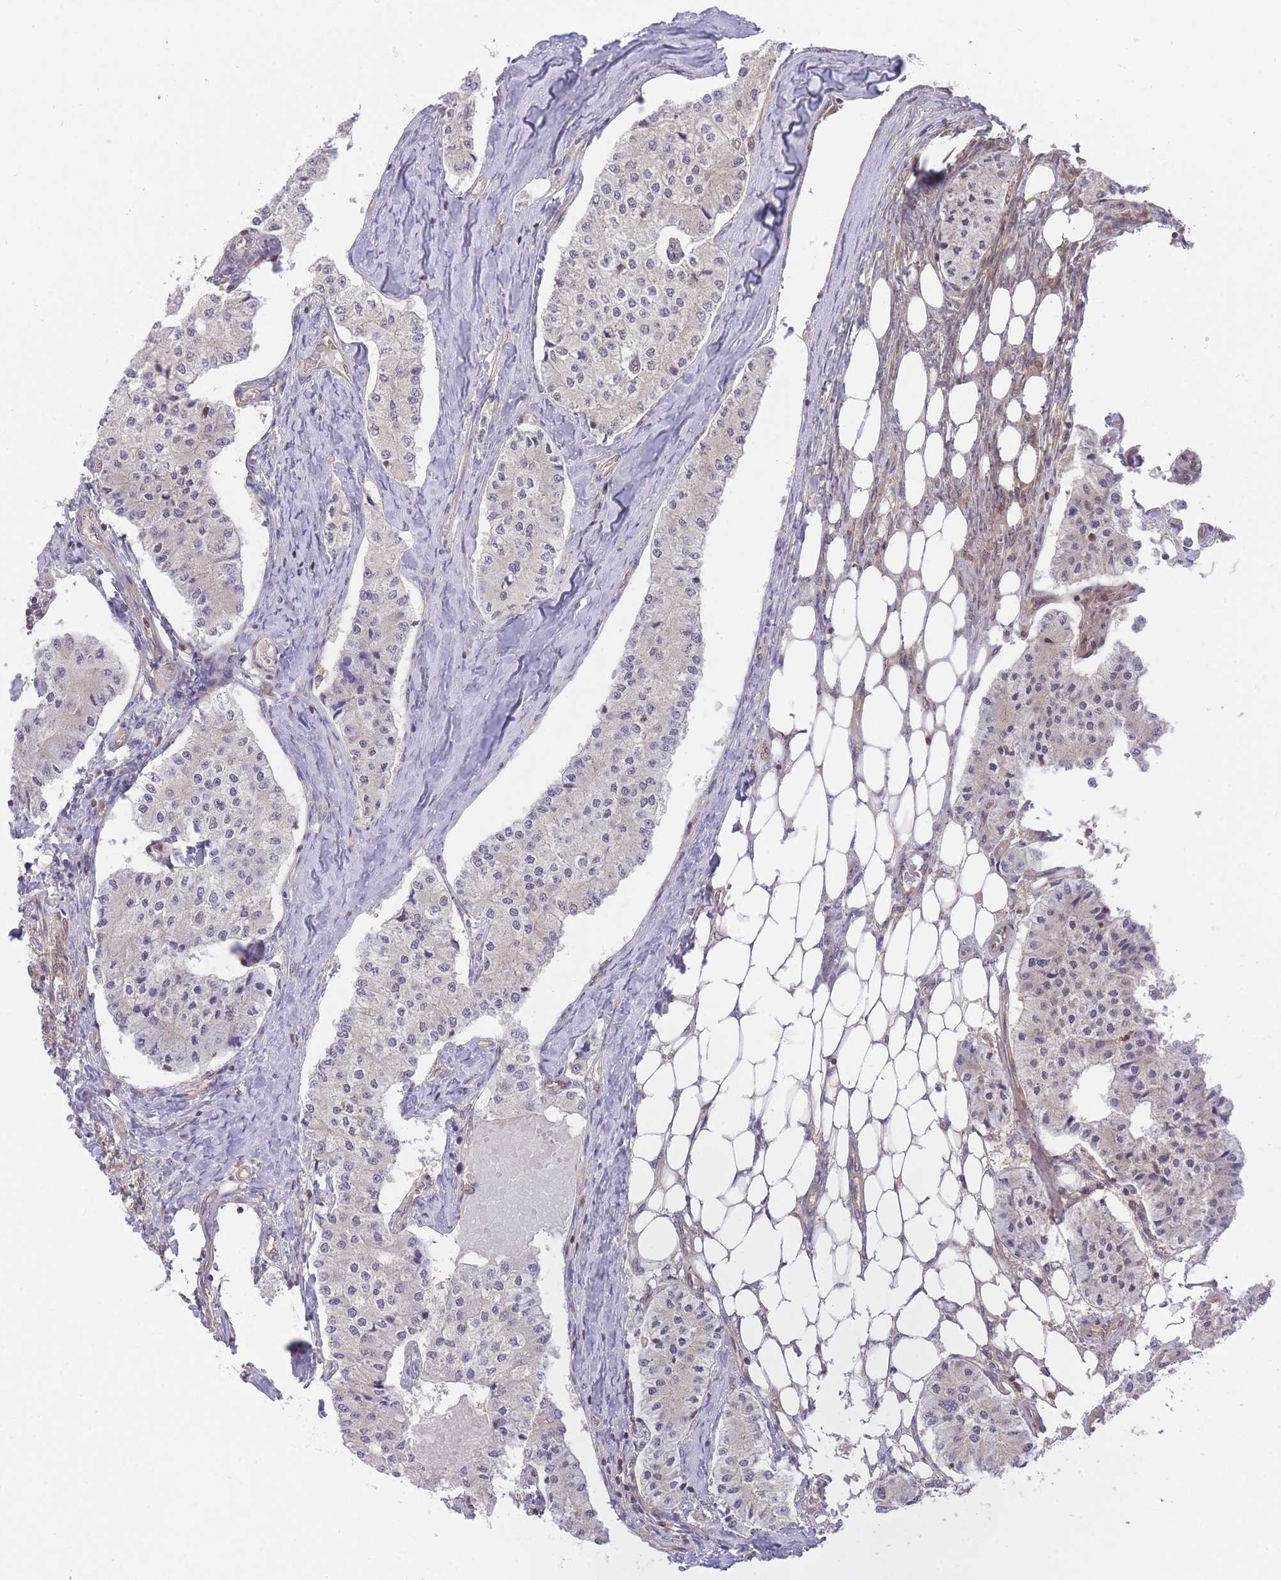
{"staining": {"intensity": "negative", "quantity": "none", "location": "none"}, "tissue": "carcinoid", "cell_type": "Tumor cells", "image_type": "cancer", "snomed": [{"axis": "morphology", "description": "Carcinoid, malignant, NOS"}, {"axis": "topography", "description": "Colon"}], "caption": "There is no significant staining in tumor cells of carcinoid (malignant).", "gene": "PREP", "patient": {"sex": "female", "age": 52}}